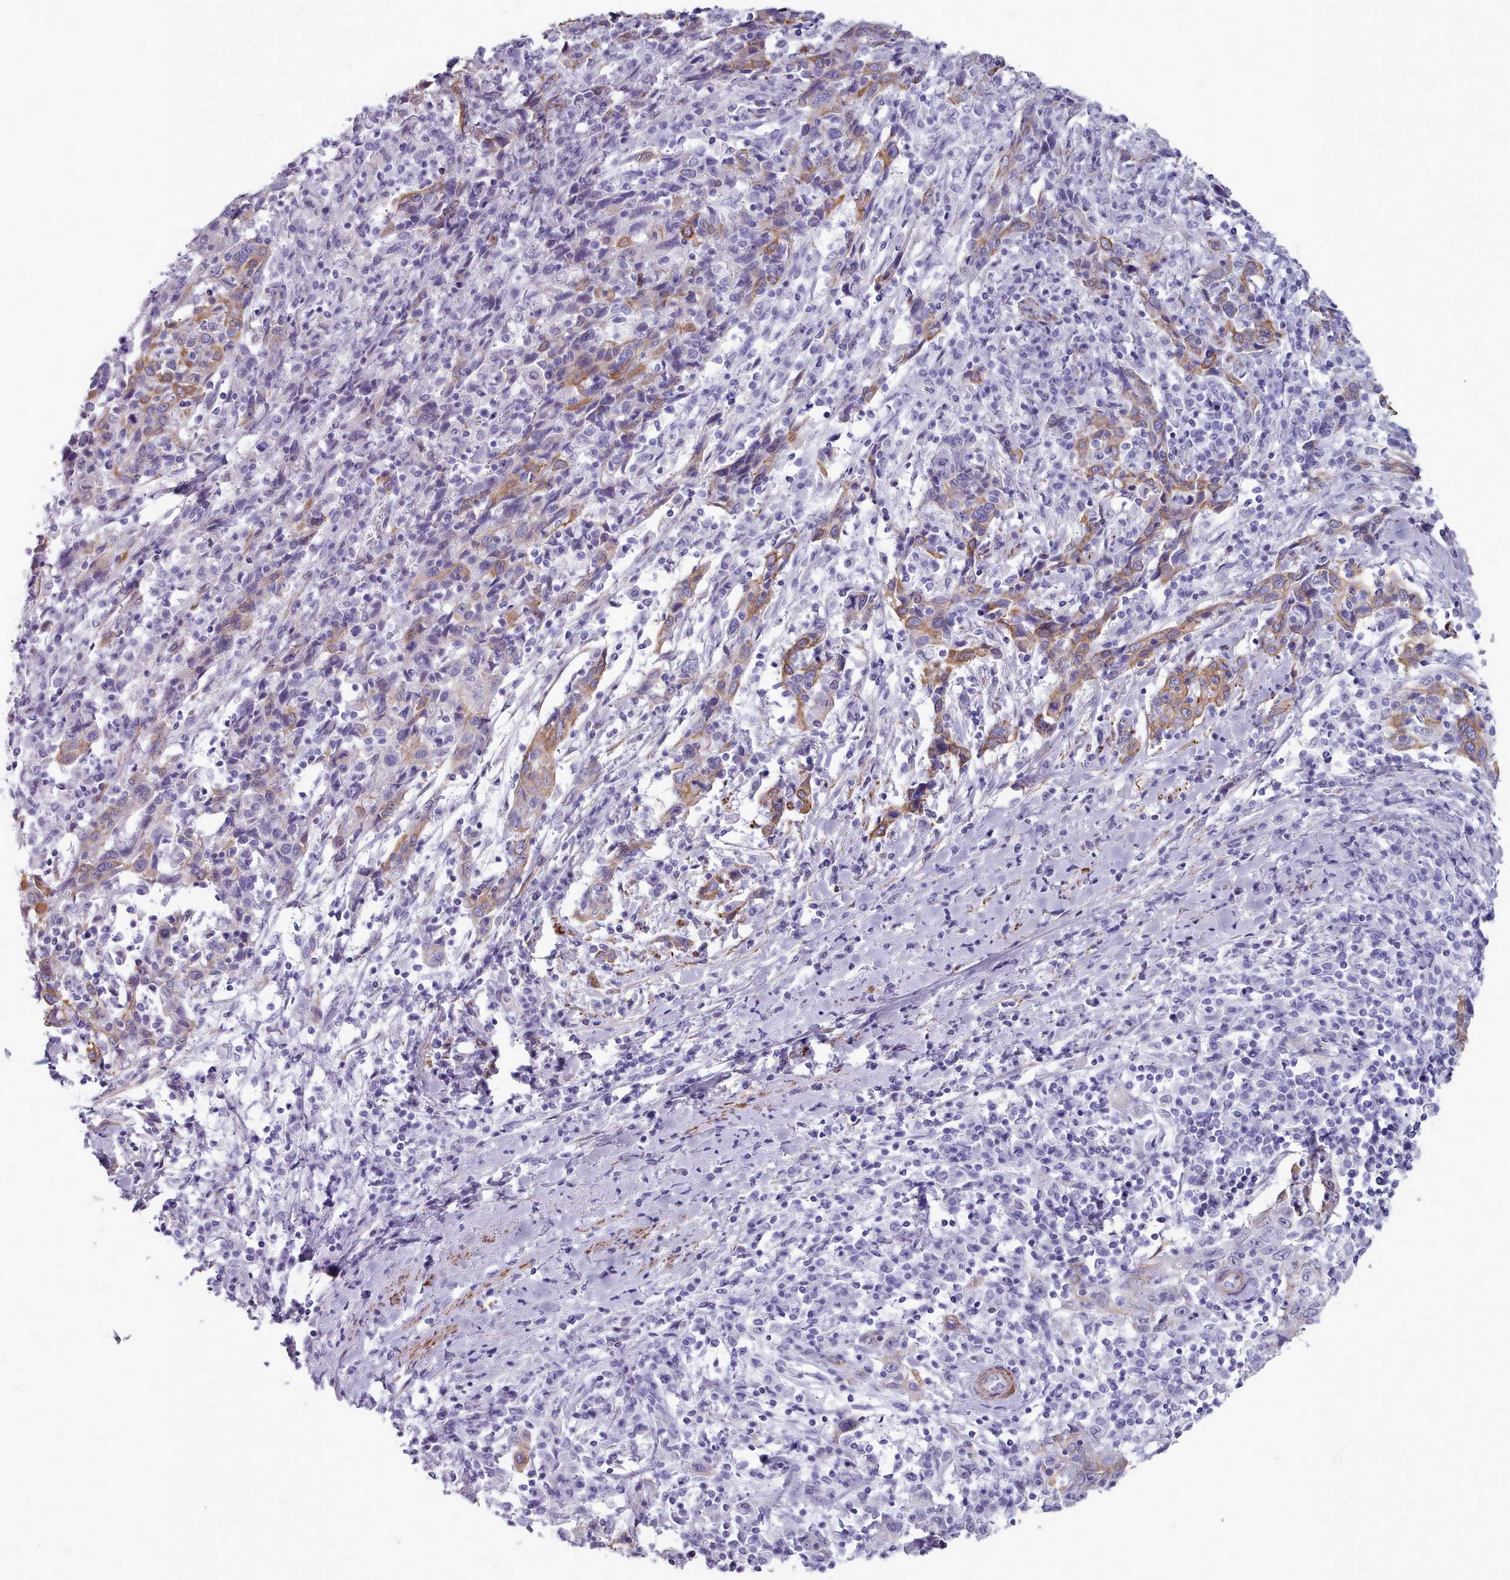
{"staining": {"intensity": "moderate", "quantity": "<25%", "location": "cytoplasmic/membranous"}, "tissue": "cervical cancer", "cell_type": "Tumor cells", "image_type": "cancer", "snomed": [{"axis": "morphology", "description": "Squamous cell carcinoma, NOS"}, {"axis": "topography", "description": "Cervix"}], "caption": "High-power microscopy captured an IHC histopathology image of cervical cancer (squamous cell carcinoma), revealing moderate cytoplasmic/membranous staining in about <25% of tumor cells. The staining was performed using DAB to visualize the protein expression in brown, while the nuclei were stained in blue with hematoxylin (Magnification: 20x).", "gene": "FPGS", "patient": {"sex": "female", "age": 46}}